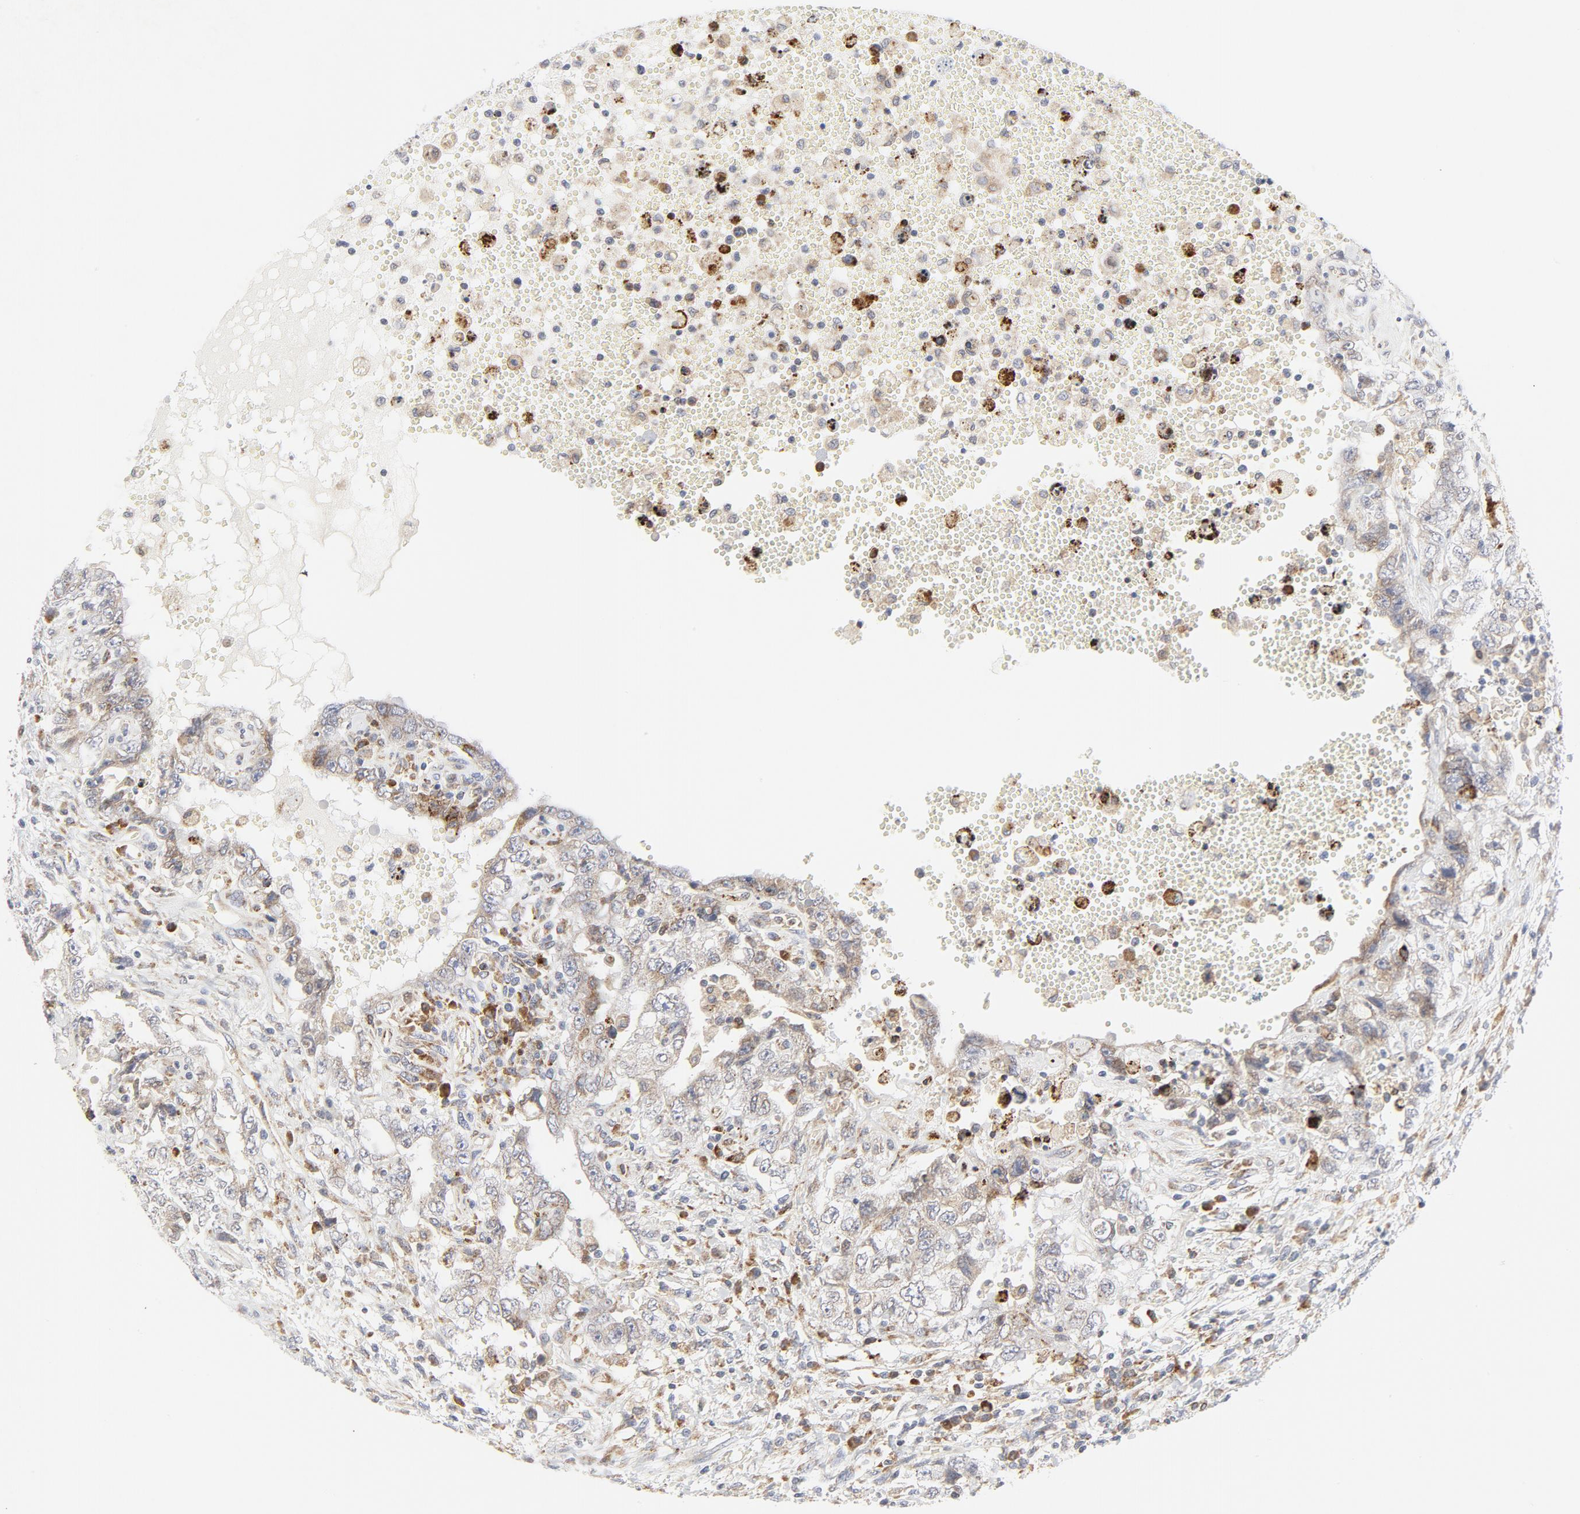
{"staining": {"intensity": "weak", "quantity": ">75%", "location": "cytoplasmic/membranous"}, "tissue": "testis cancer", "cell_type": "Tumor cells", "image_type": "cancer", "snomed": [{"axis": "morphology", "description": "Carcinoma, Embryonal, NOS"}, {"axis": "topography", "description": "Testis"}], "caption": "Immunohistochemical staining of human testis cancer (embryonal carcinoma) exhibits low levels of weak cytoplasmic/membranous staining in about >75% of tumor cells. (Stains: DAB (3,3'-diaminobenzidine) in brown, nuclei in blue, Microscopy: brightfield microscopy at high magnification).", "gene": "LRP6", "patient": {"sex": "male", "age": 26}}